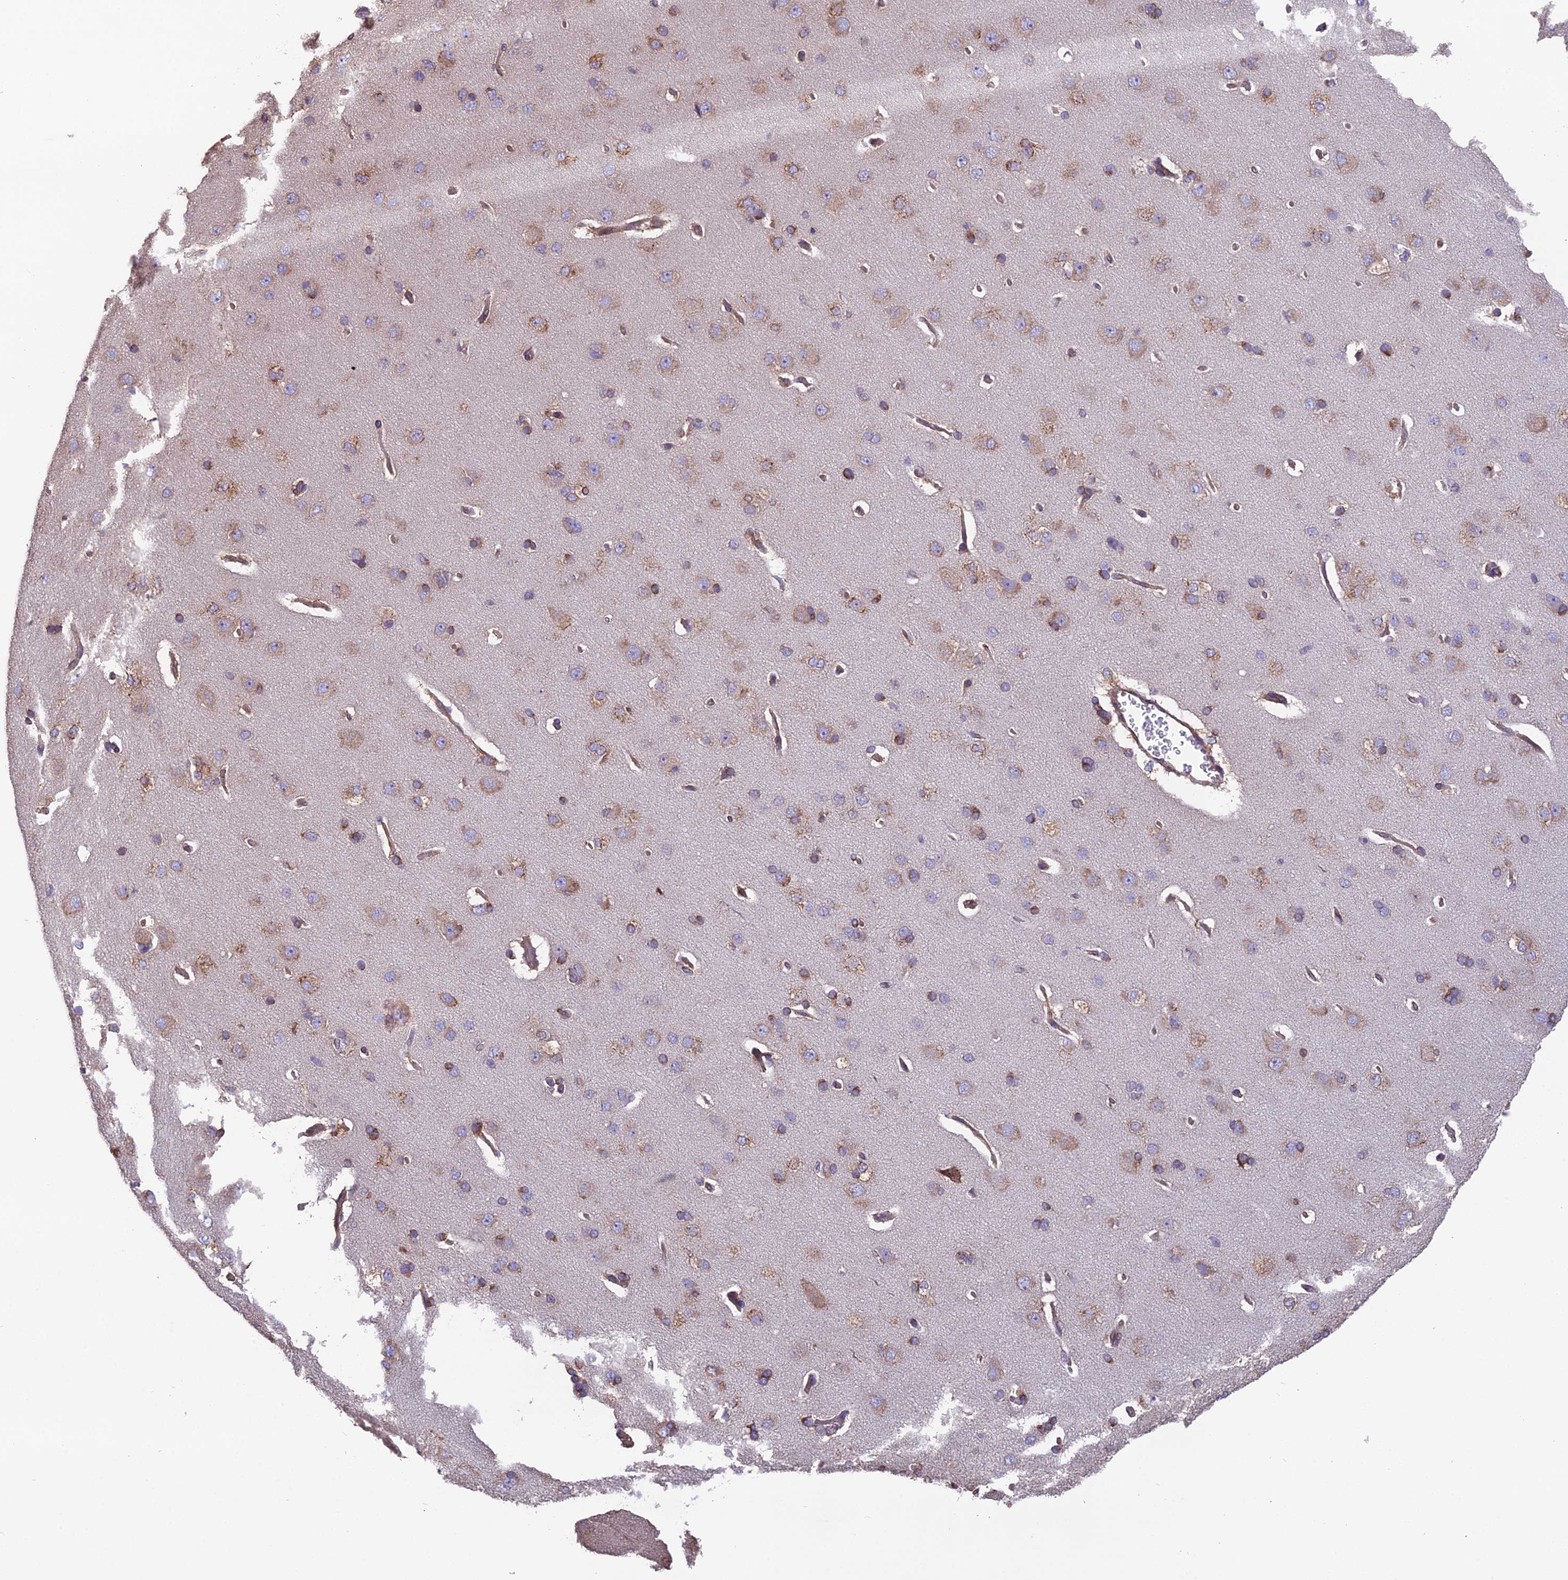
{"staining": {"intensity": "weak", "quantity": ">75%", "location": "cytoplasmic/membranous"}, "tissue": "cerebral cortex", "cell_type": "Endothelial cells", "image_type": "normal", "snomed": [{"axis": "morphology", "description": "Normal tissue, NOS"}, {"axis": "topography", "description": "Cerebral cortex"}], "caption": "Approximately >75% of endothelial cells in unremarkable human cerebral cortex reveal weak cytoplasmic/membranous protein staining as visualized by brown immunohistochemical staining.", "gene": "BLOC1S4", "patient": {"sex": "male", "age": 62}}